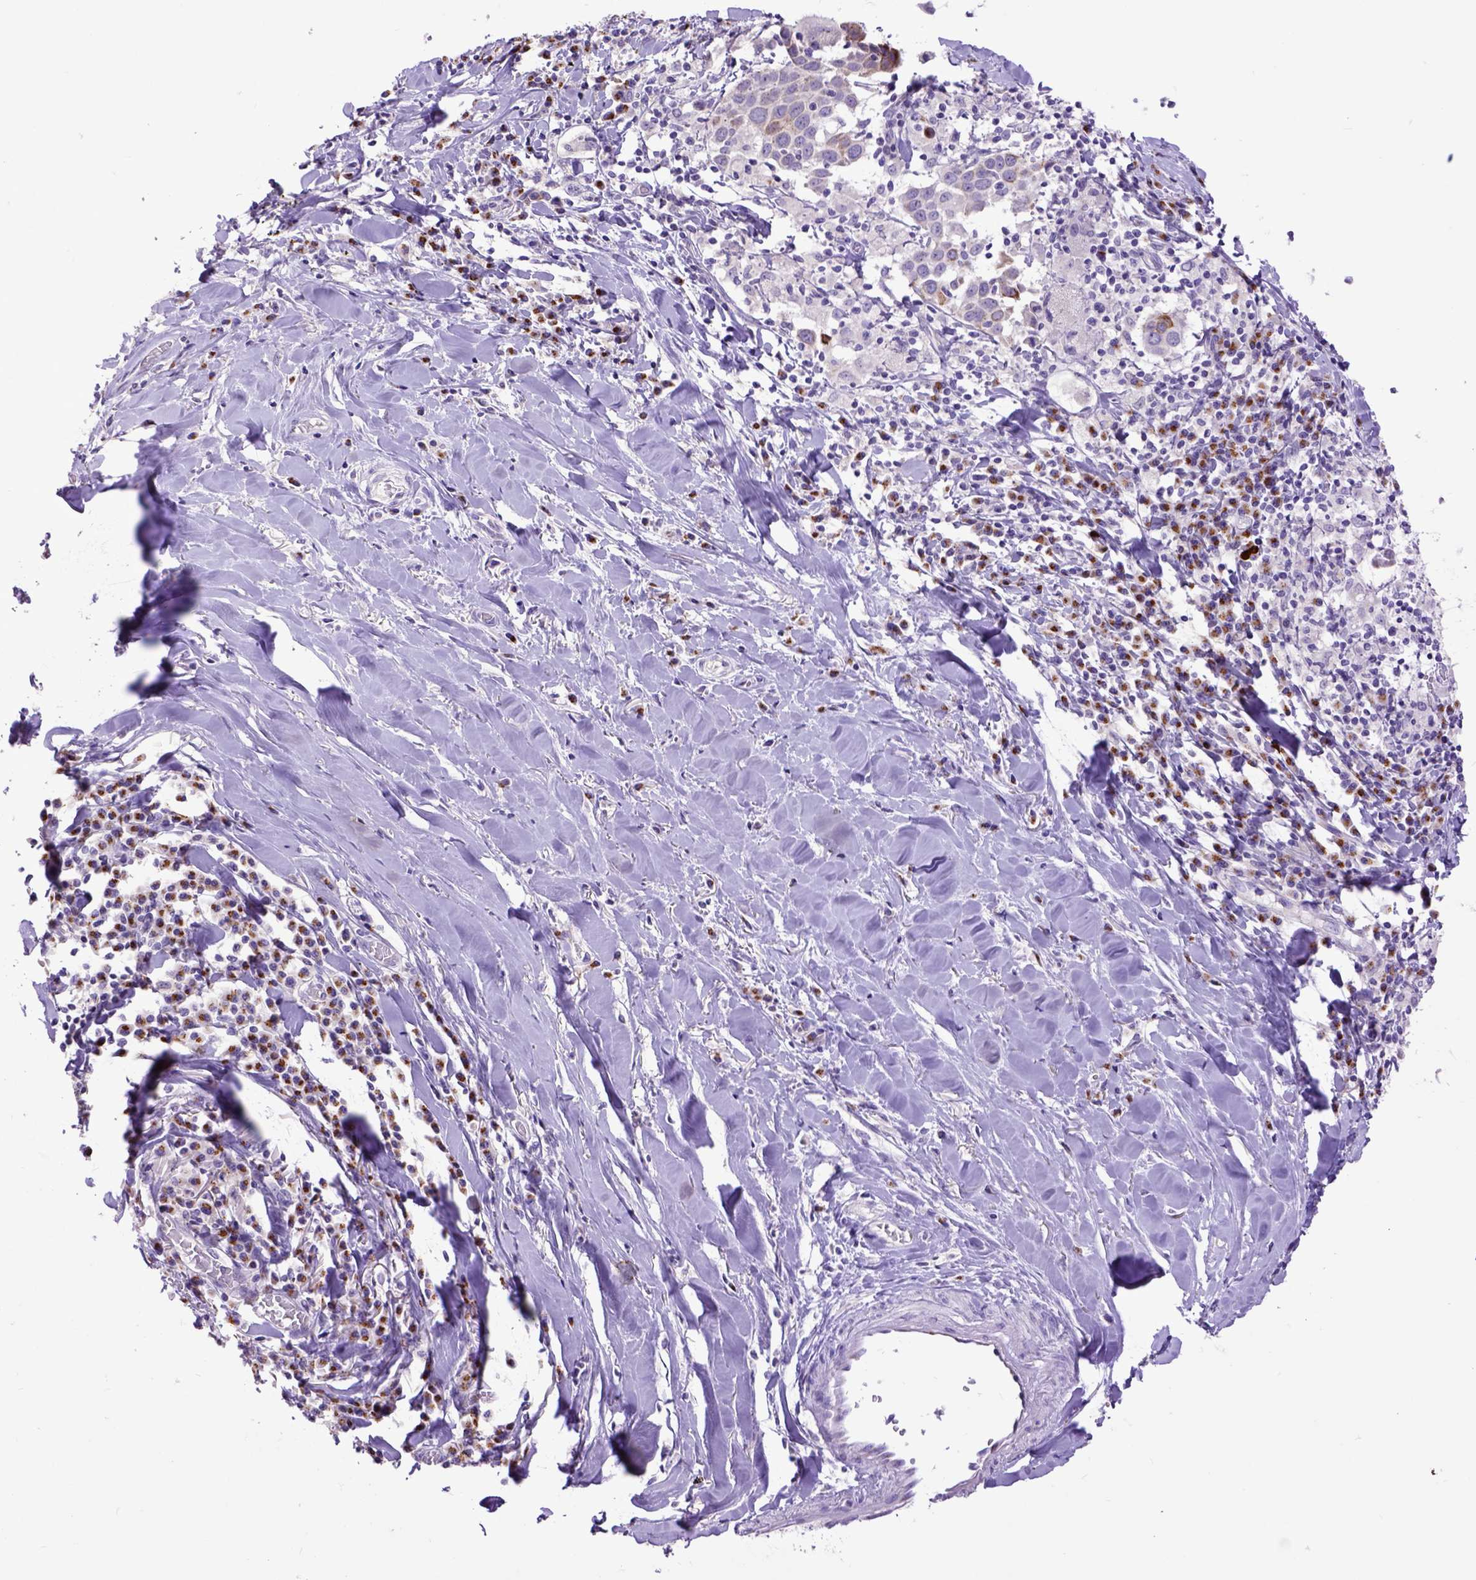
{"staining": {"intensity": "moderate", "quantity": "<25%", "location": "cytoplasmic/membranous"}, "tissue": "lung cancer", "cell_type": "Tumor cells", "image_type": "cancer", "snomed": [{"axis": "morphology", "description": "Squamous cell carcinoma, NOS"}, {"axis": "topography", "description": "Lung"}], "caption": "The immunohistochemical stain labels moderate cytoplasmic/membranous expression in tumor cells of lung cancer tissue. Using DAB (3,3'-diaminobenzidine) (brown) and hematoxylin (blue) stains, captured at high magnification using brightfield microscopy.", "gene": "RAB25", "patient": {"sex": "male", "age": 57}}